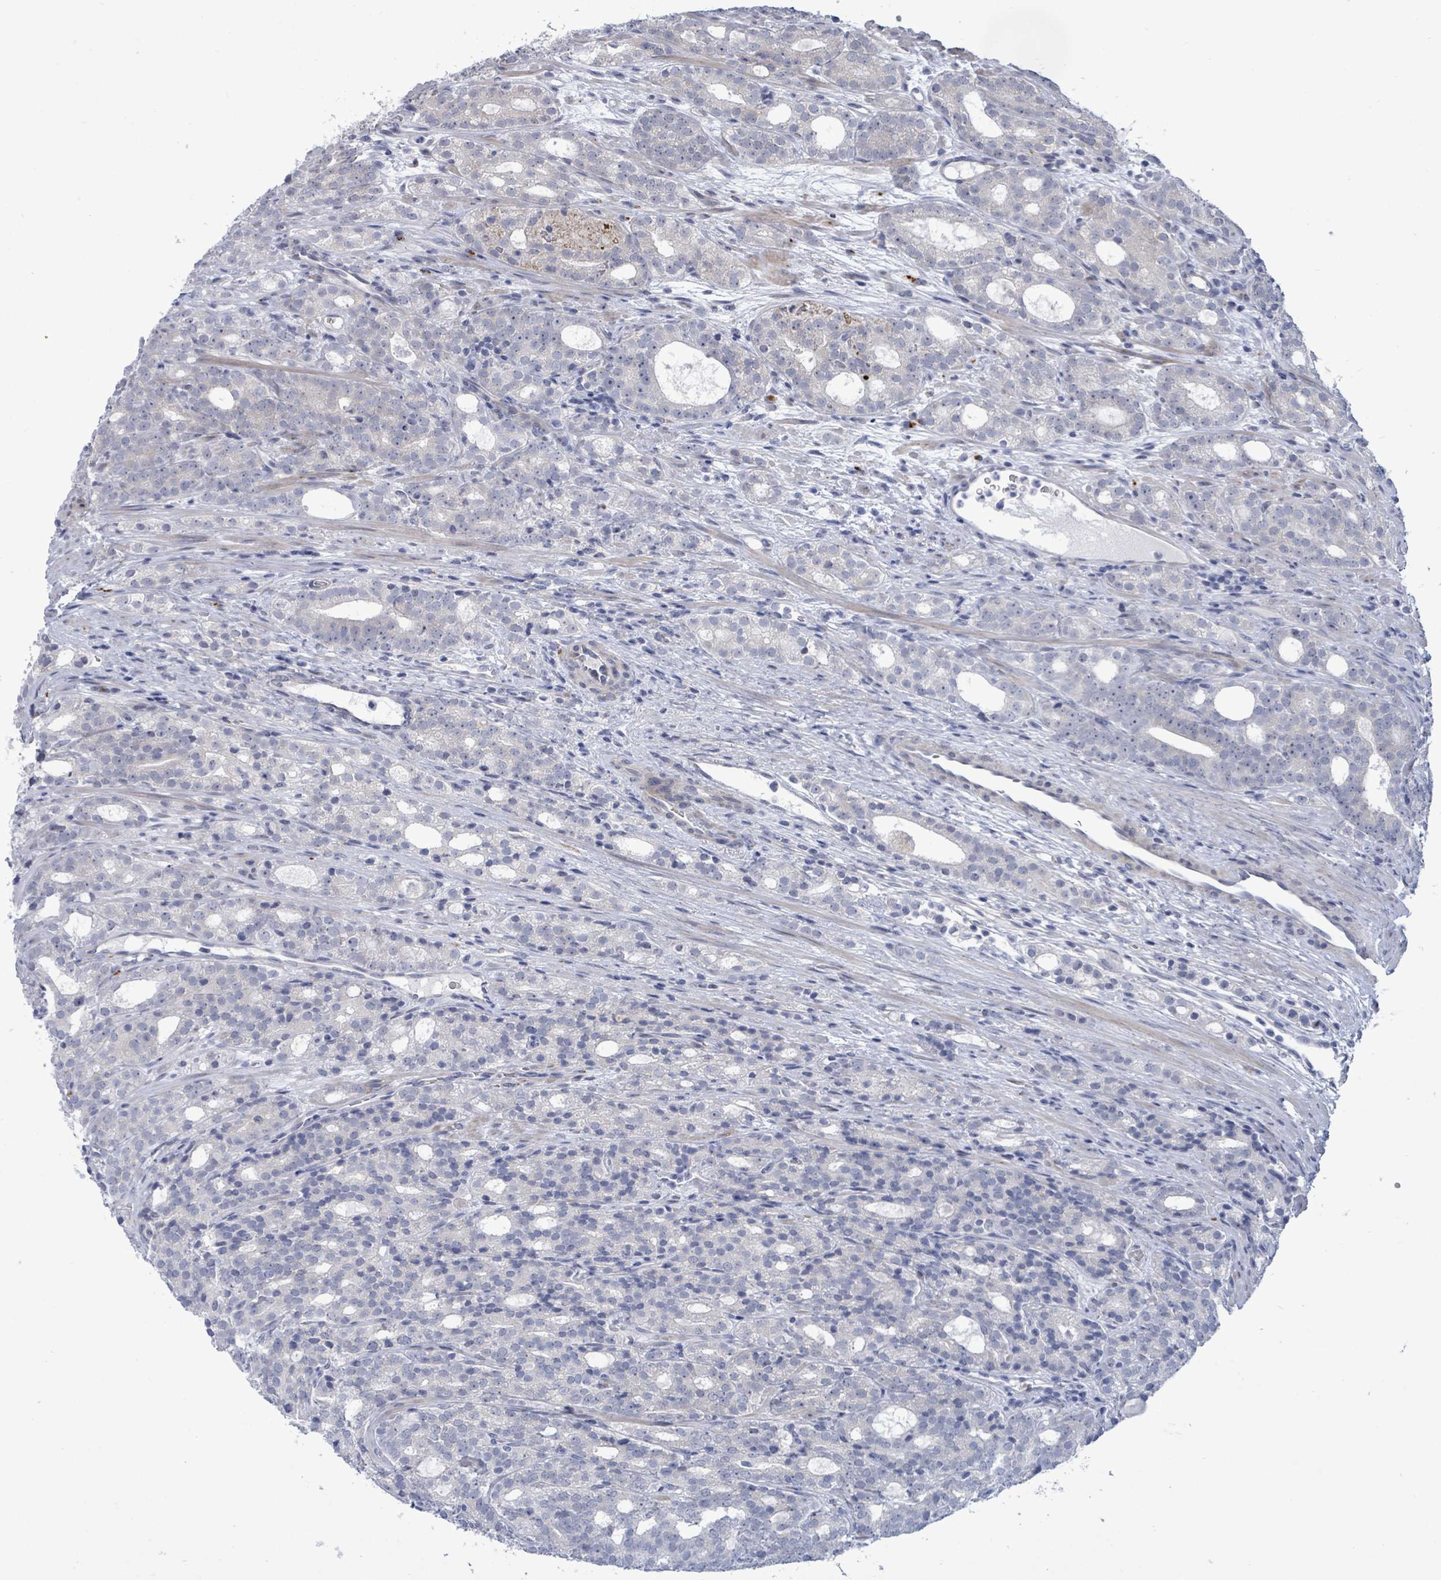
{"staining": {"intensity": "negative", "quantity": "none", "location": "none"}, "tissue": "prostate cancer", "cell_type": "Tumor cells", "image_type": "cancer", "snomed": [{"axis": "morphology", "description": "Adenocarcinoma, High grade"}, {"axis": "topography", "description": "Prostate"}], "caption": "Immunohistochemistry (IHC) of human prostate high-grade adenocarcinoma shows no positivity in tumor cells.", "gene": "CT45A5", "patient": {"sex": "male", "age": 64}}